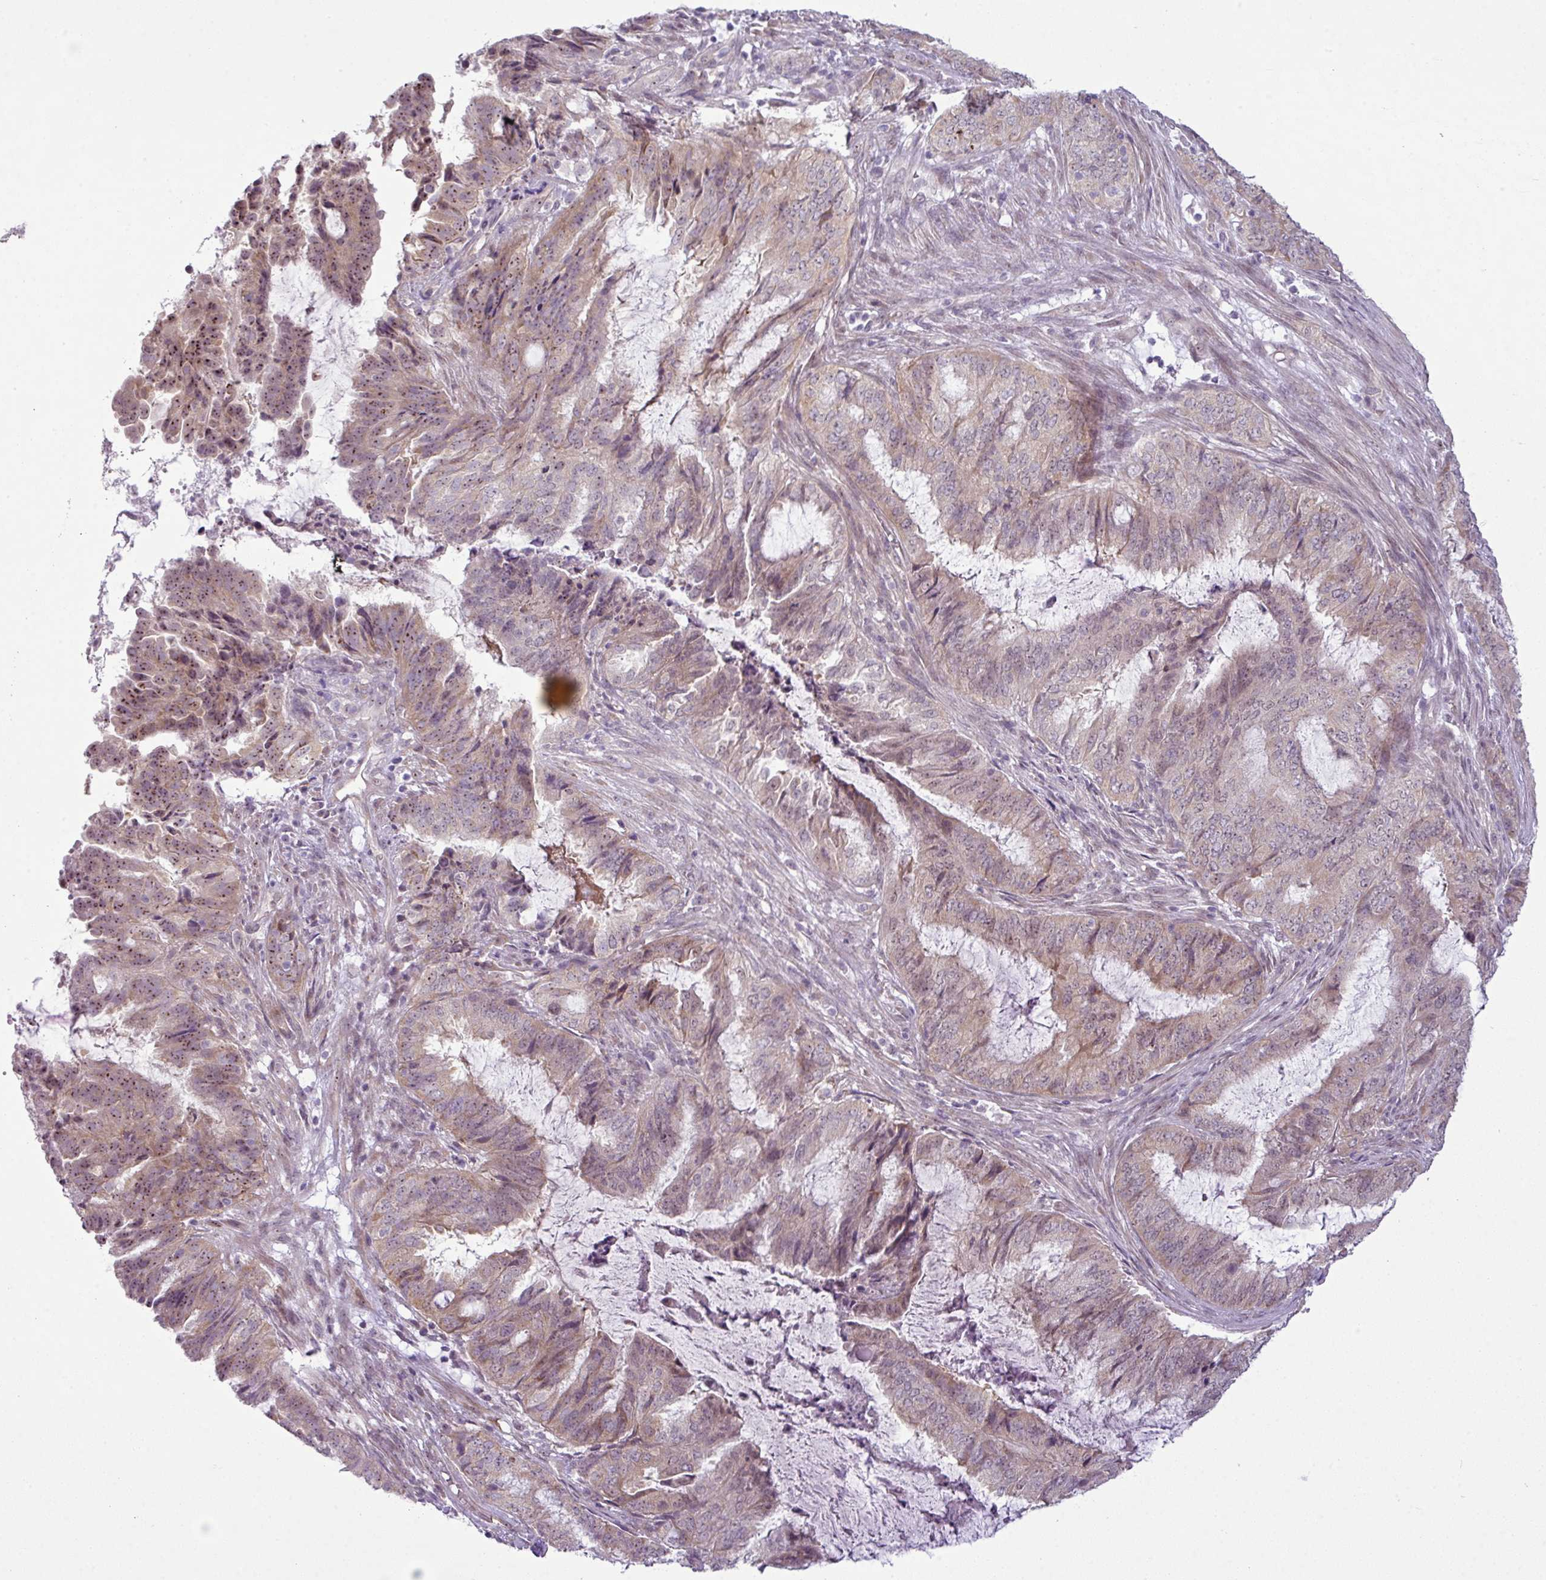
{"staining": {"intensity": "moderate", "quantity": "25%-75%", "location": "cytoplasmic/membranous,nuclear"}, "tissue": "endometrial cancer", "cell_type": "Tumor cells", "image_type": "cancer", "snomed": [{"axis": "morphology", "description": "Adenocarcinoma, NOS"}, {"axis": "topography", "description": "Endometrium"}], "caption": "Immunohistochemistry (IHC) histopathology image of endometrial adenocarcinoma stained for a protein (brown), which exhibits medium levels of moderate cytoplasmic/membranous and nuclear expression in approximately 25%-75% of tumor cells.", "gene": "MAK16", "patient": {"sex": "female", "age": 51}}